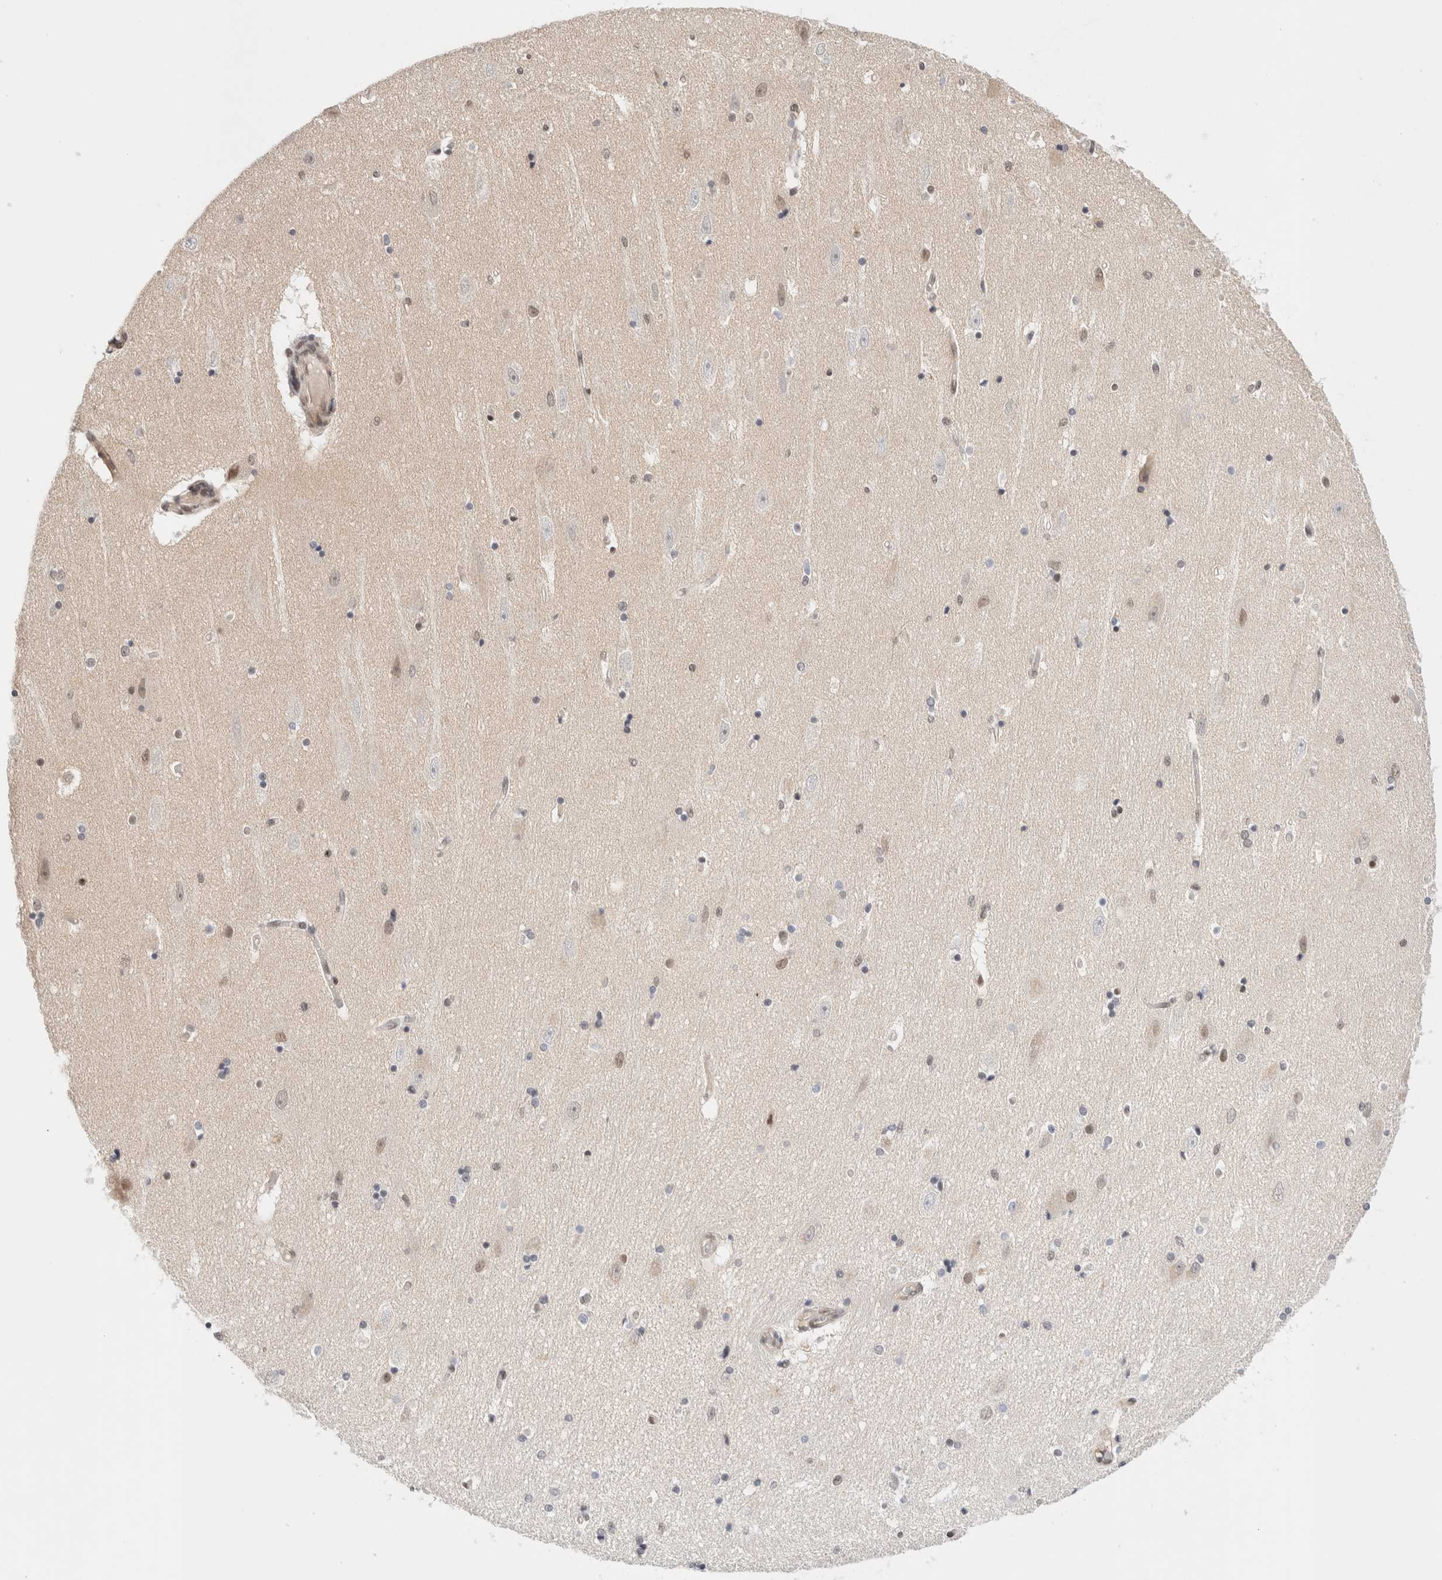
{"staining": {"intensity": "weak", "quantity": "<25%", "location": "nuclear"}, "tissue": "hippocampus", "cell_type": "Glial cells", "image_type": "normal", "snomed": [{"axis": "morphology", "description": "Normal tissue, NOS"}, {"axis": "topography", "description": "Hippocampus"}], "caption": "High magnification brightfield microscopy of normal hippocampus stained with DAB (brown) and counterstained with hematoxylin (blue): glial cells show no significant positivity.", "gene": "GATAD2A", "patient": {"sex": "female", "age": 54}}